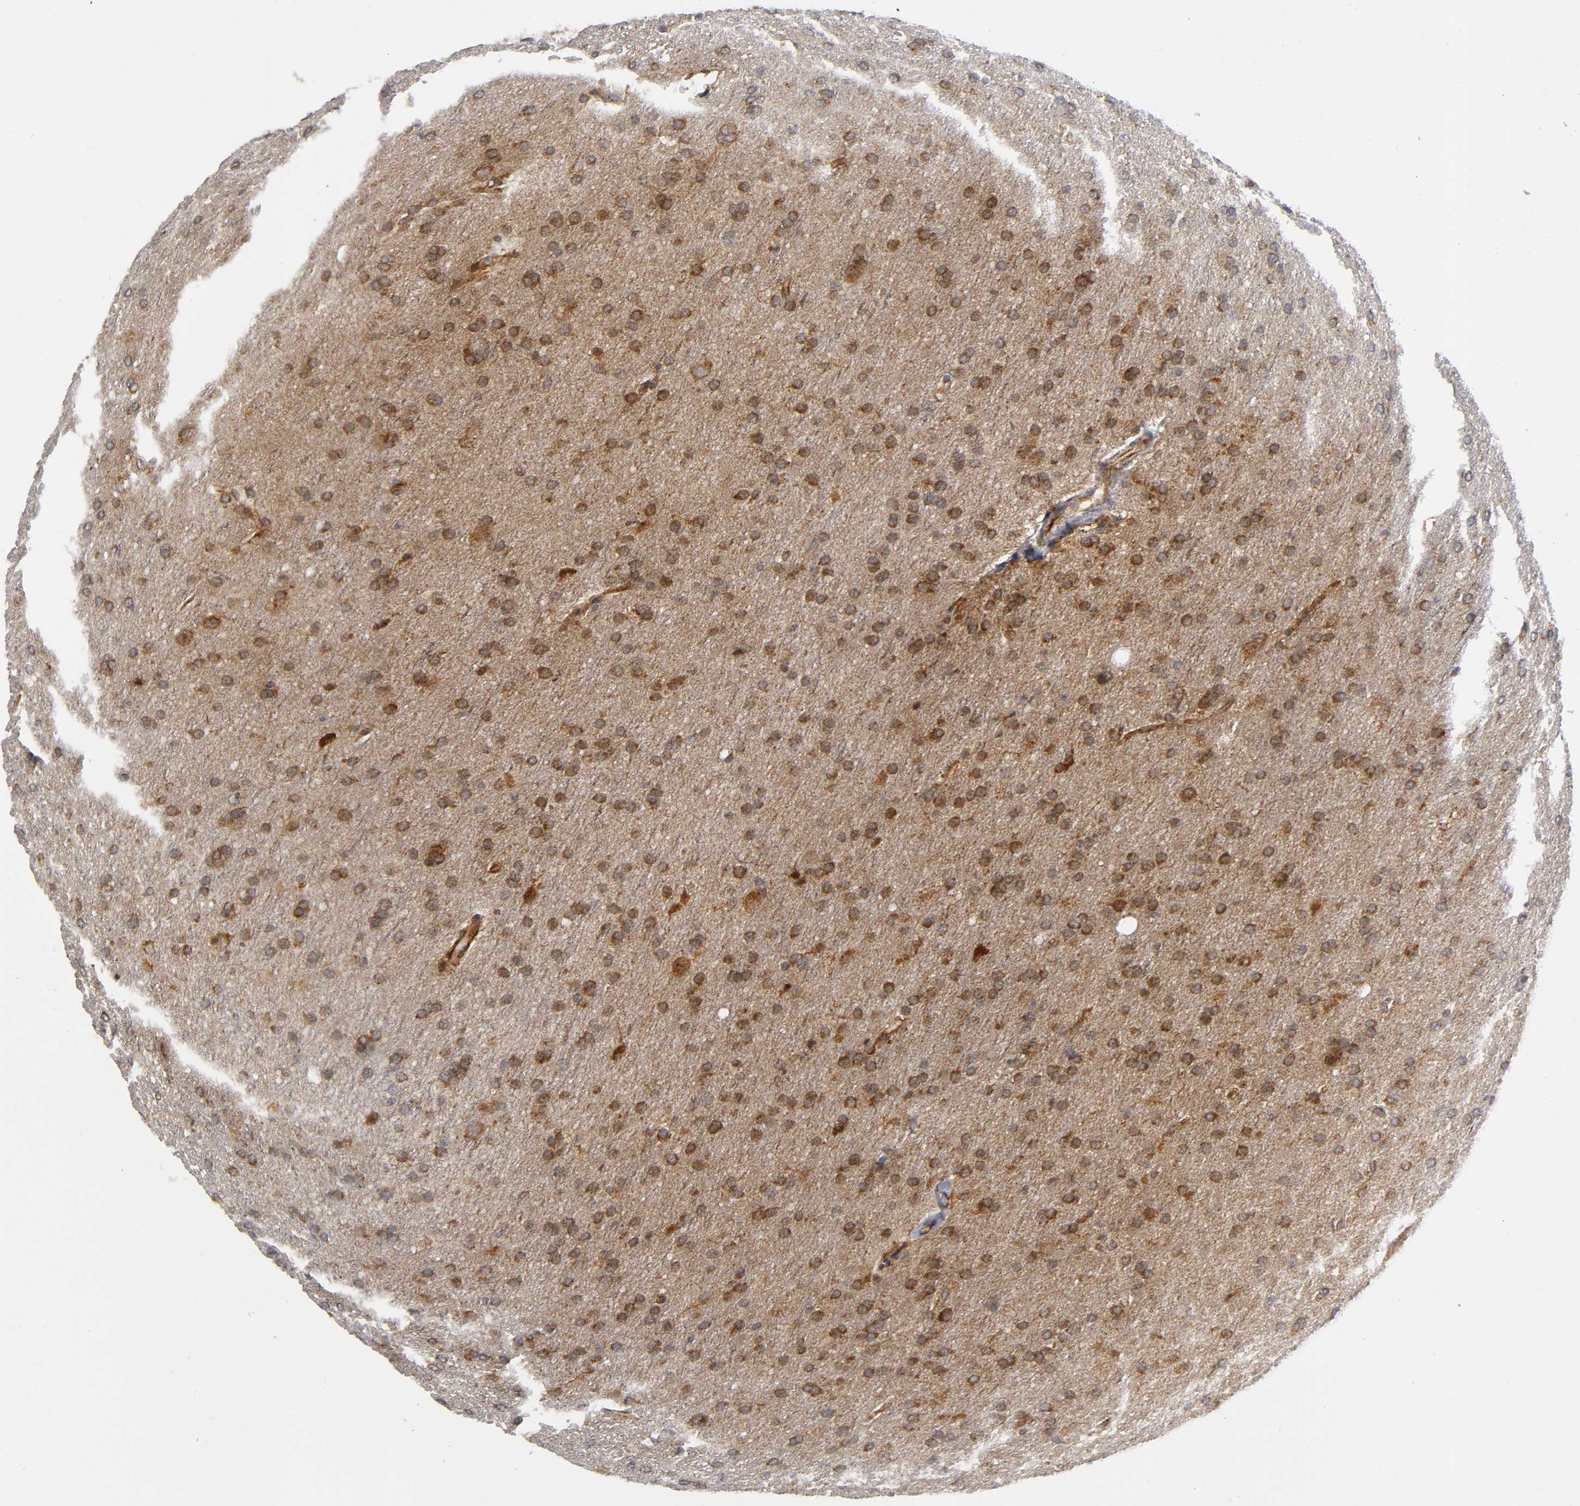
{"staining": {"intensity": "strong", "quantity": ">75%", "location": "cytoplasmic/membranous"}, "tissue": "glioma", "cell_type": "Tumor cells", "image_type": "cancer", "snomed": [{"axis": "morphology", "description": "Glioma, malignant, Low grade"}, {"axis": "topography", "description": "Brain"}], "caption": "Immunohistochemical staining of glioma exhibits high levels of strong cytoplasmic/membranous protein expression in approximately >75% of tumor cells.", "gene": "EIF5", "patient": {"sex": "female", "age": 32}}